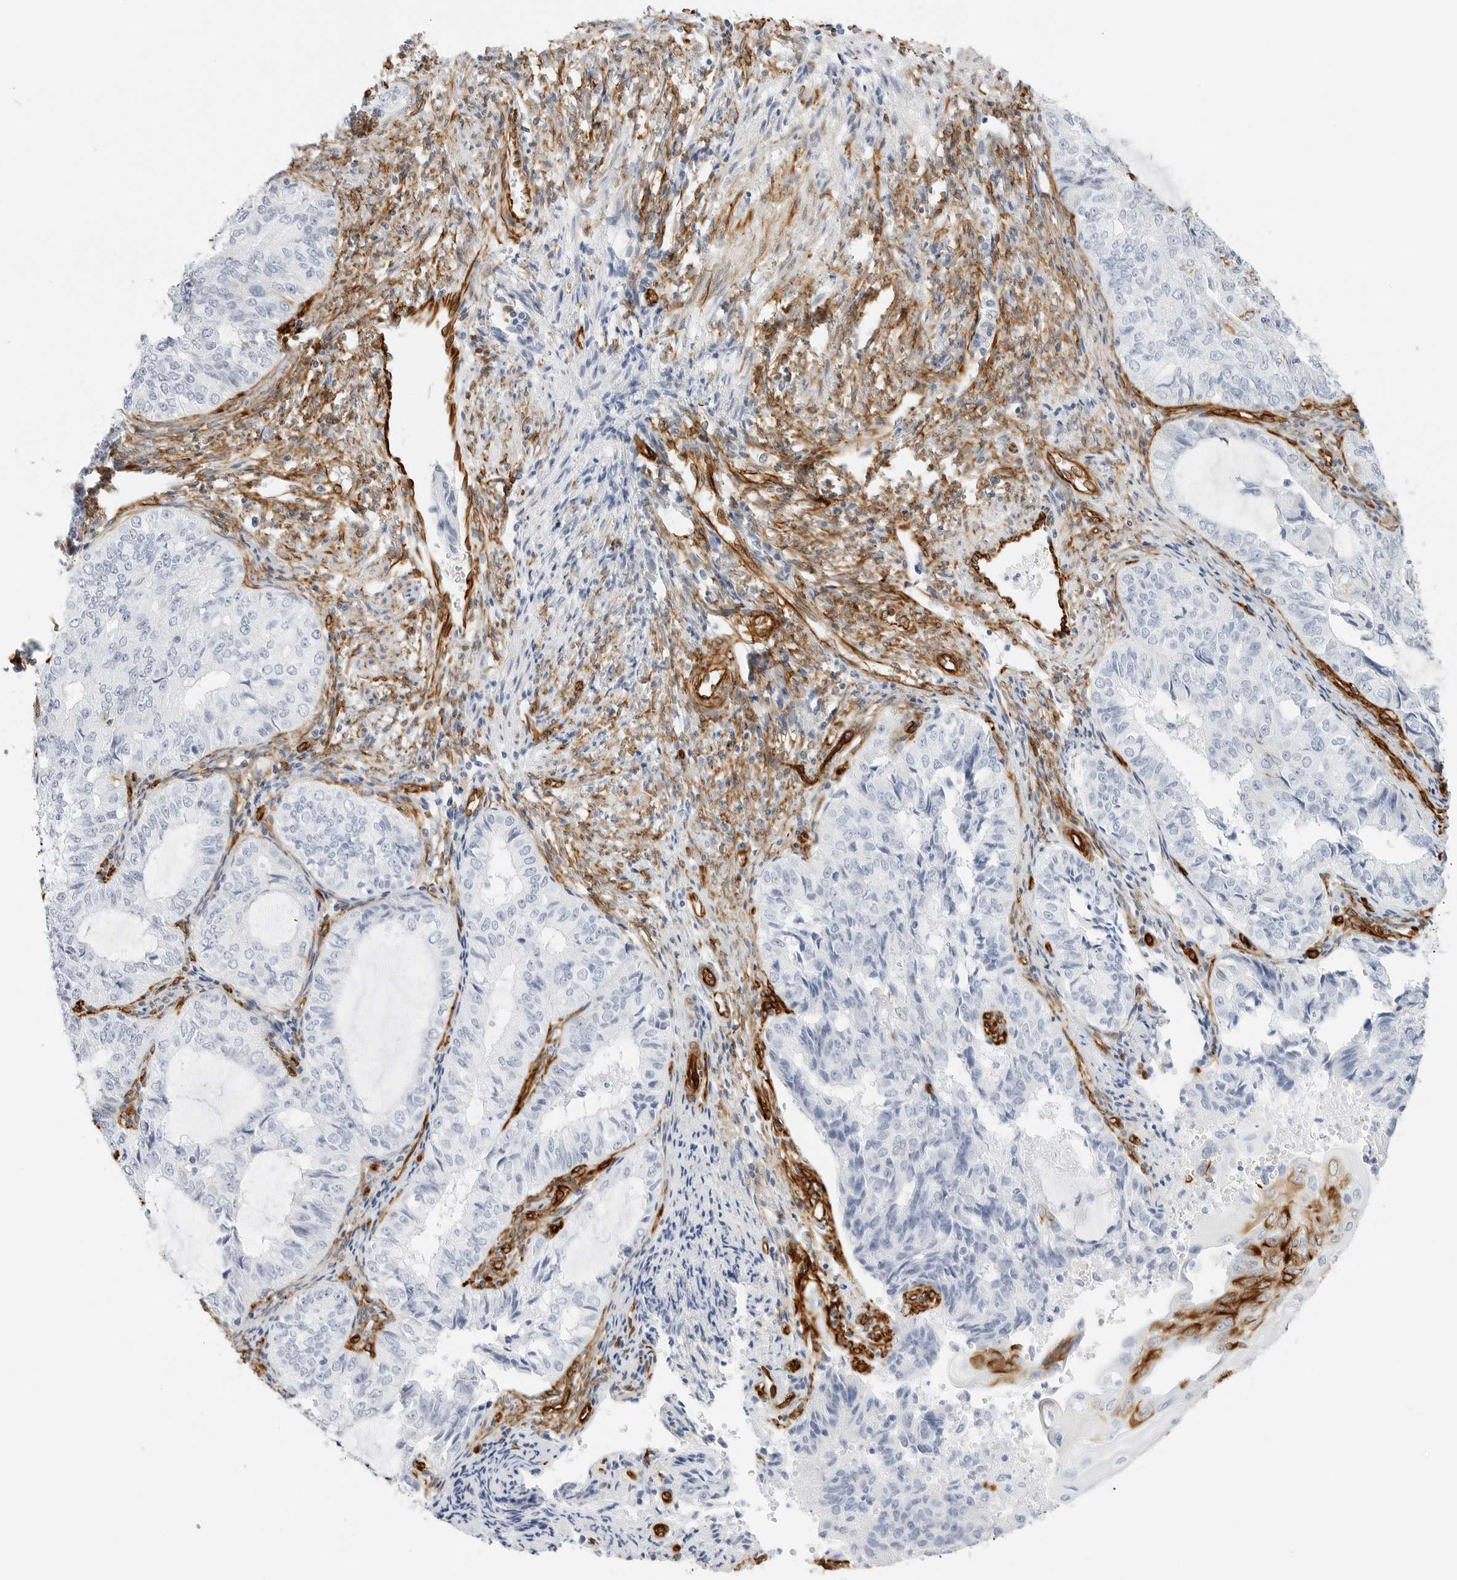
{"staining": {"intensity": "negative", "quantity": "none", "location": "none"}, "tissue": "endometrial cancer", "cell_type": "Tumor cells", "image_type": "cancer", "snomed": [{"axis": "morphology", "description": "Adenocarcinoma, NOS"}, {"axis": "topography", "description": "Endometrium"}], "caption": "Protein analysis of endometrial cancer reveals no significant expression in tumor cells.", "gene": "NES", "patient": {"sex": "female", "age": 32}}